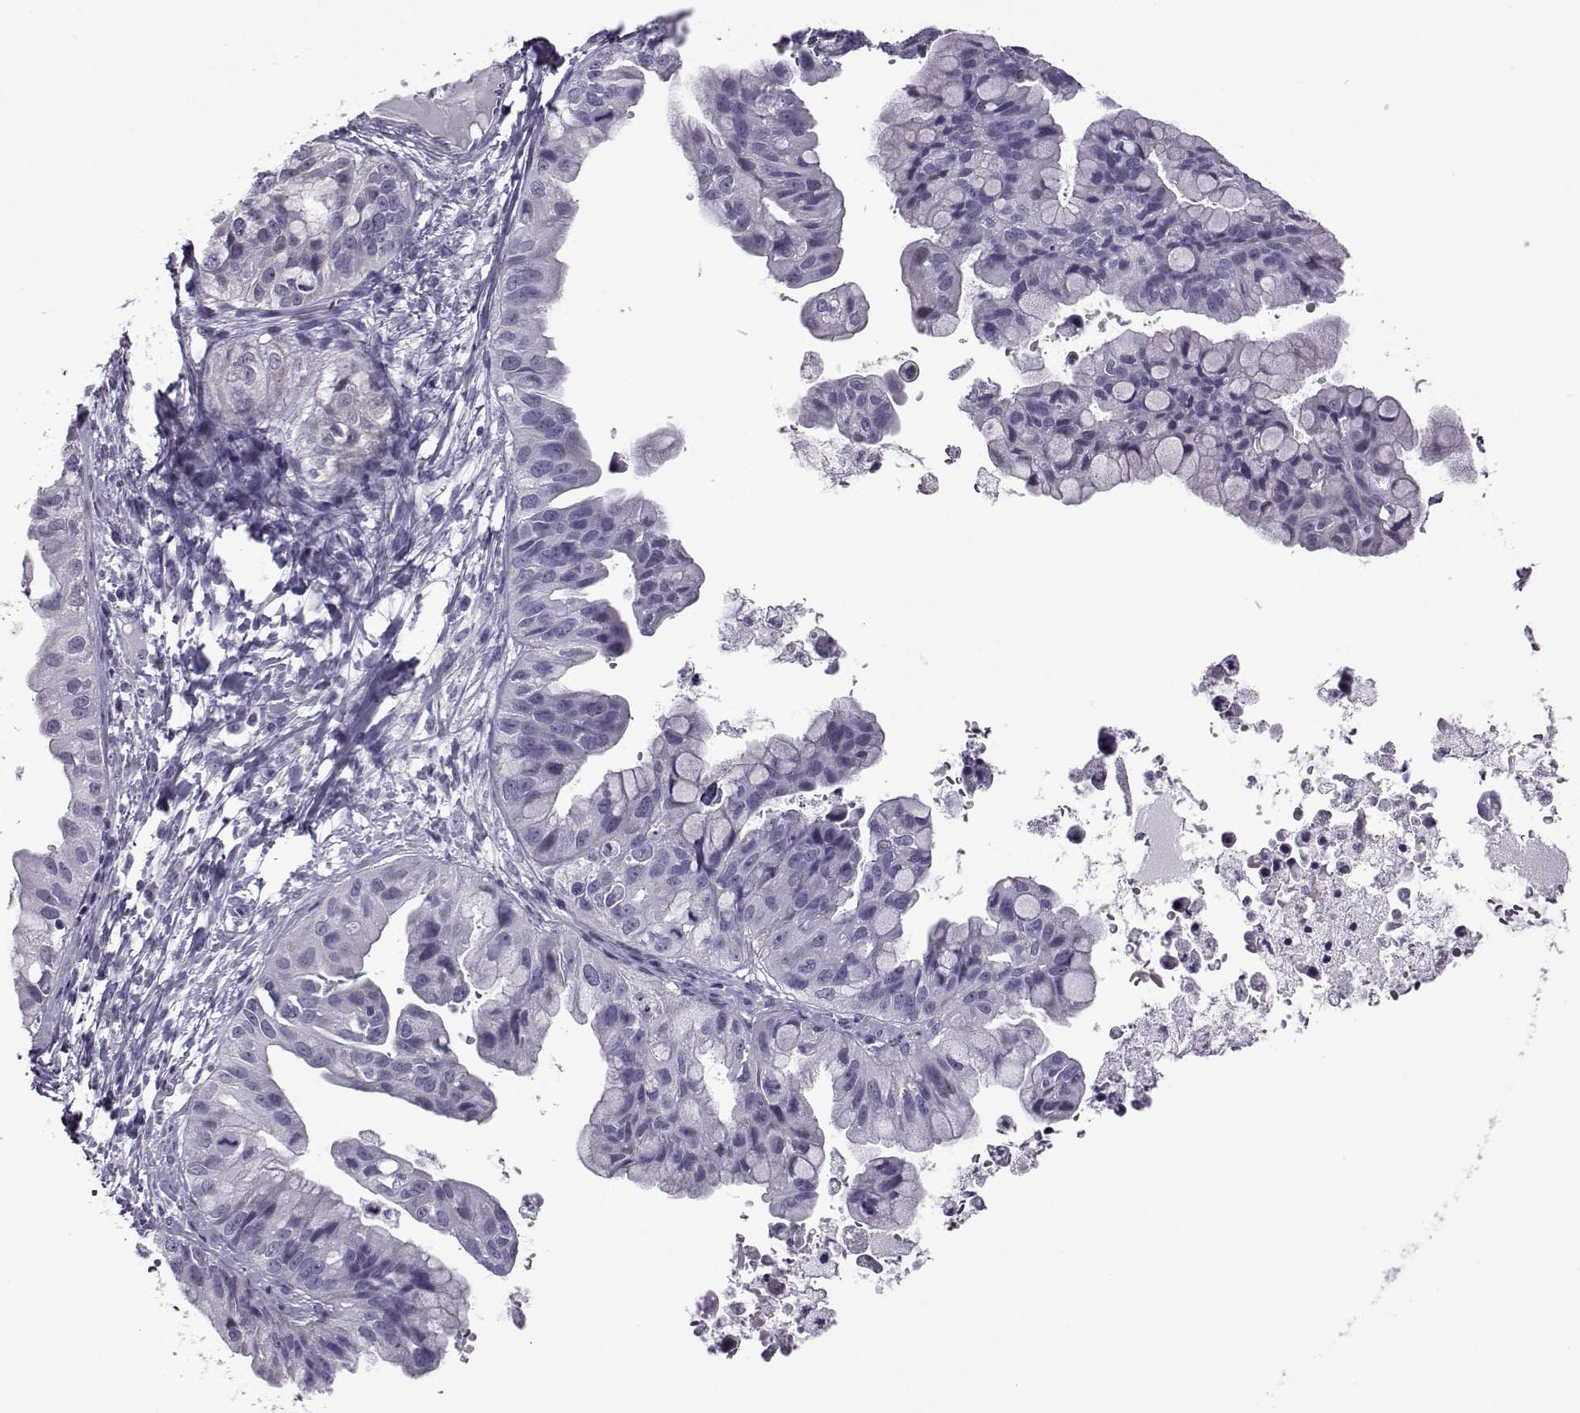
{"staining": {"intensity": "negative", "quantity": "none", "location": "none"}, "tissue": "ovarian cancer", "cell_type": "Tumor cells", "image_type": "cancer", "snomed": [{"axis": "morphology", "description": "Cystadenocarcinoma, mucinous, NOS"}, {"axis": "topography", "description": "Ovary"}], "caption": "Immunohistochemistry (IHC) of human ovarian cancer (mucinous cystadenocarcinoma) shows no expression in tumor cells.", "gene": "OIP5", "patient": {"sex": "female", "age": 76}}